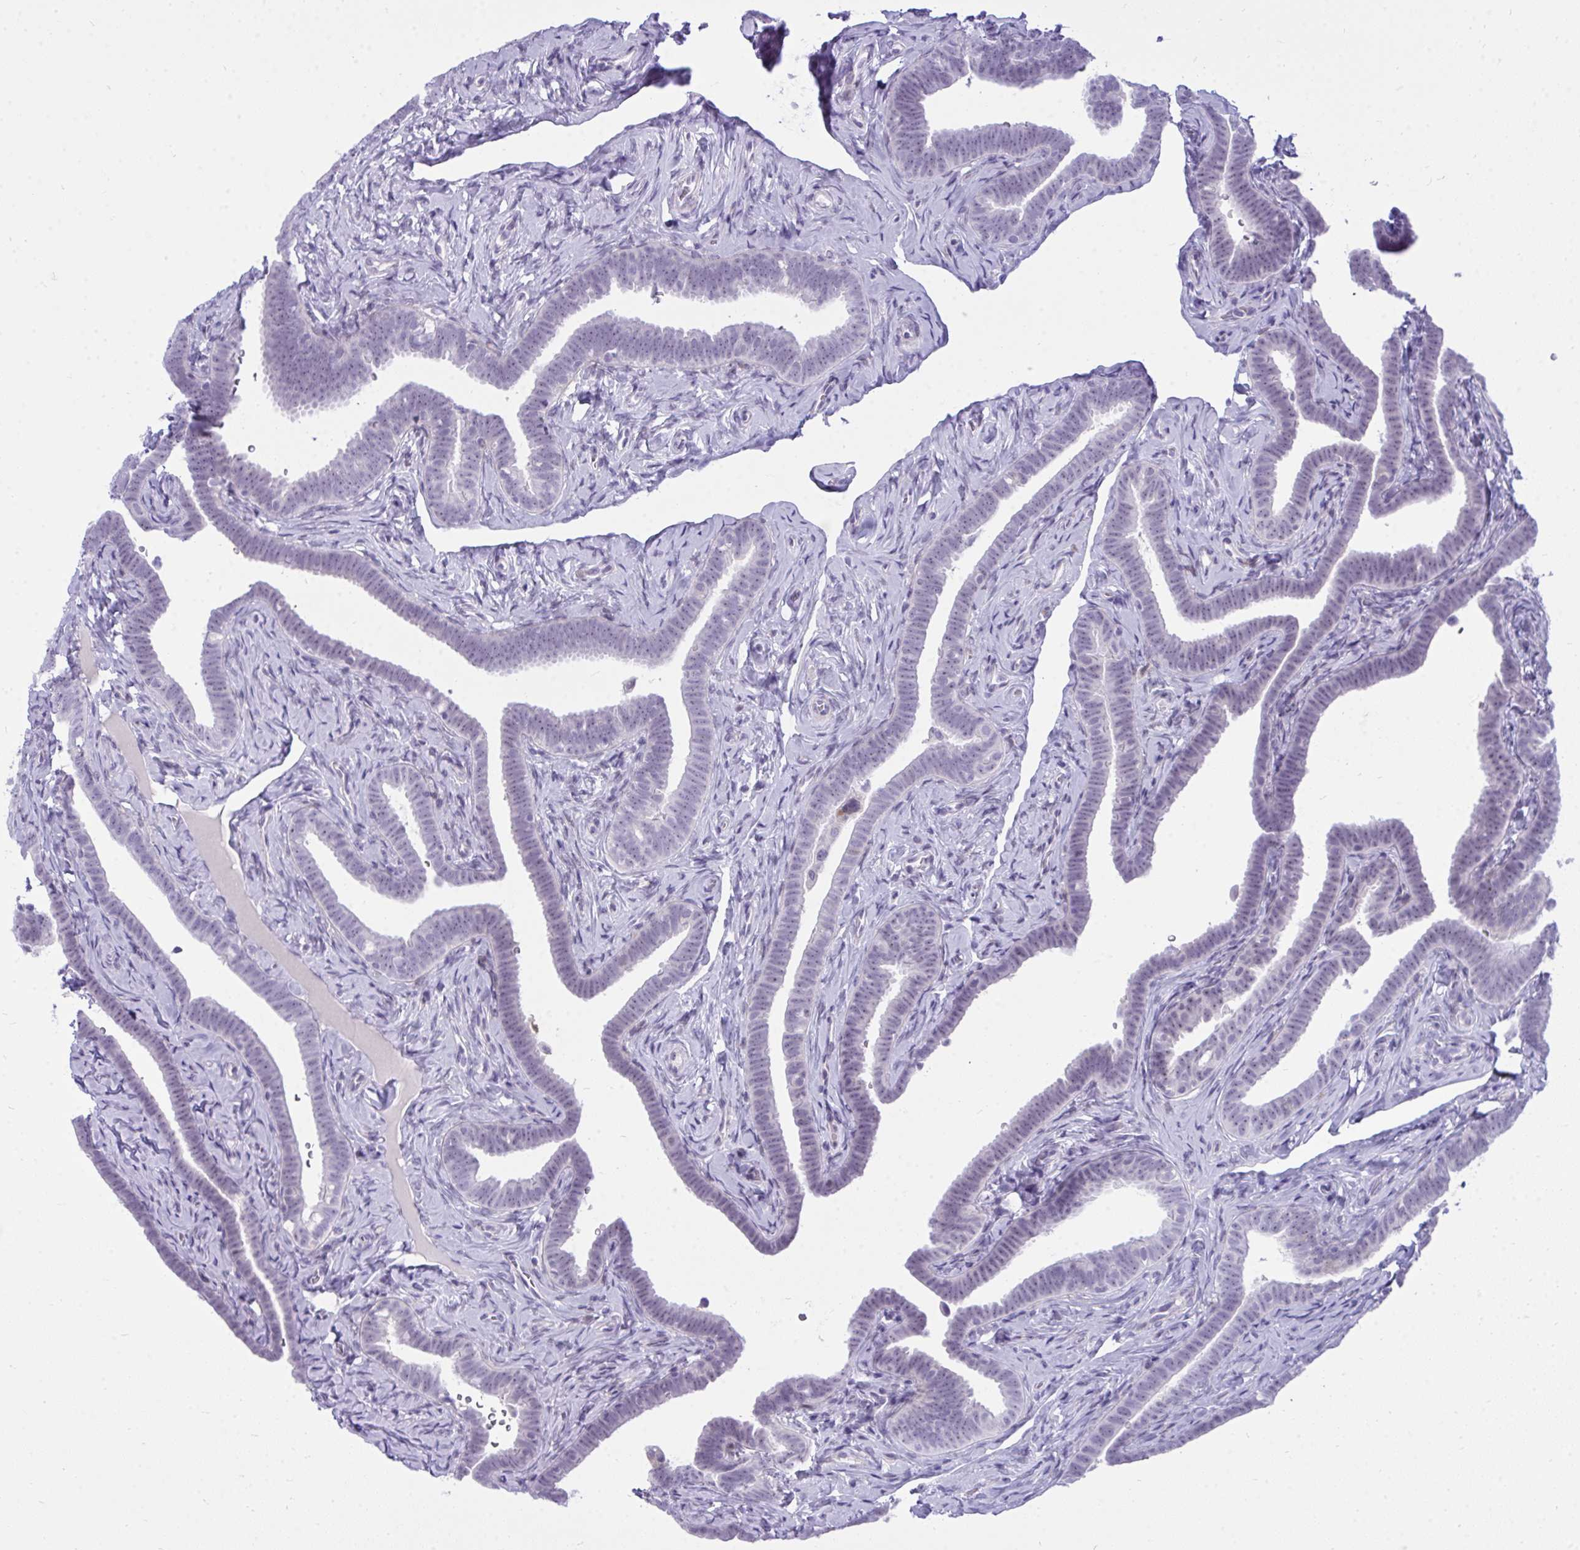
{"staining": {"intensity": "negative", "quantity": "none", "location": "none"}, "tissue": "fallopian tube", "cell_type": "Glandular cells", "image_type": "normal", "snomed": [{"axis": "morphology", "description": "Normal tissue, NOS"}, {"axis": "topography", "description": "Fallopian tube"}], "caption": "A high-resolution image shows immunohistochemistry staining of benign fallopian tube, which shows no significant staining in glandular cells.", "gene": "ZSCAN25", "patient": {"sex": "female", "age": 69}}